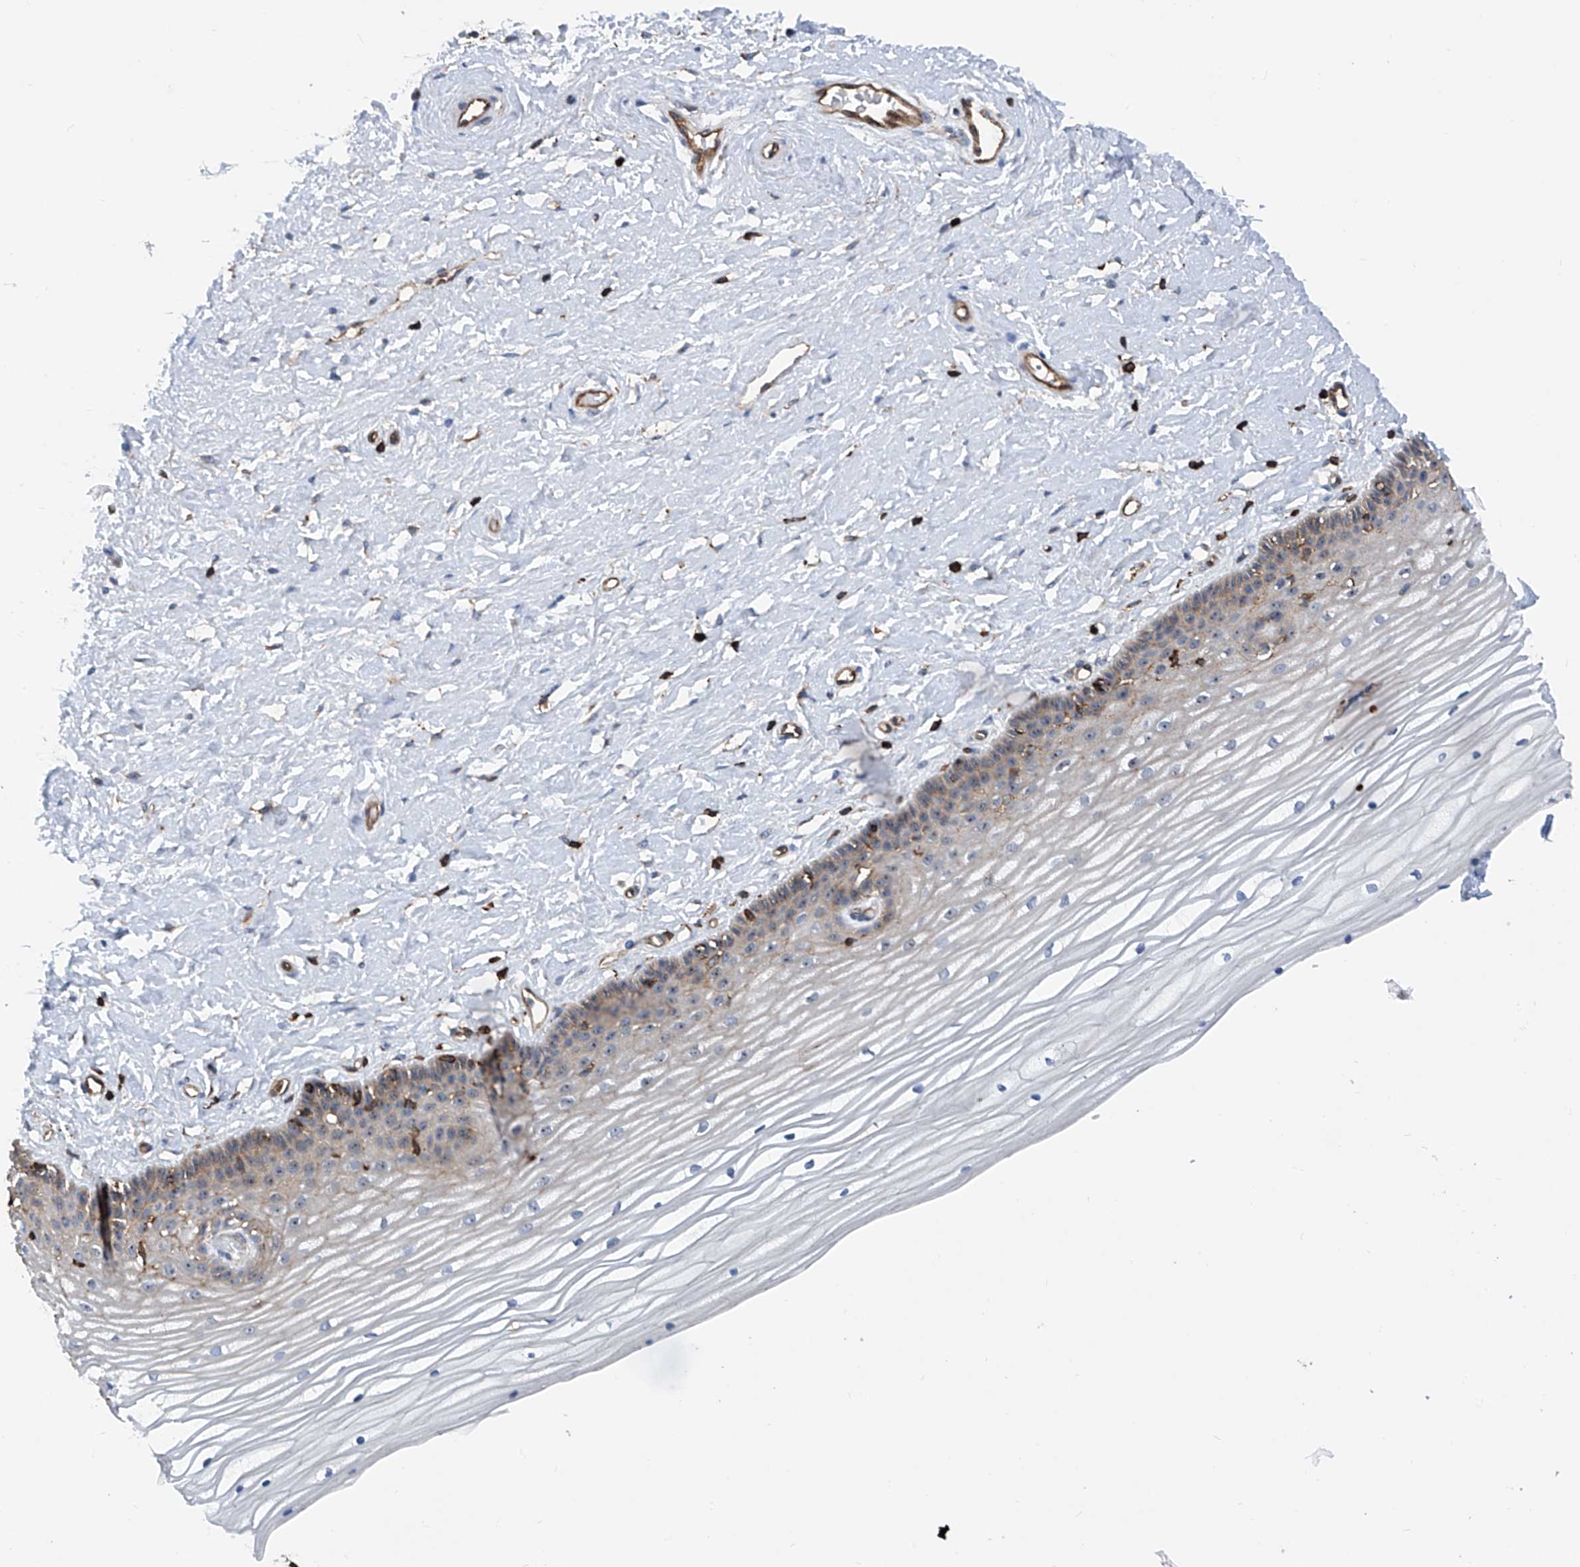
{"staining": {"intensity": "moderate", "quantity": "<25%", "location": "cytoplasmic/membranous,nuclear"}, "tissue": "vagina", "cell_type": "Squamous epithelial cells", "image_type": "normal", "snomed": [{"axis": "morphology", "description": "Normal tissue, NOS"}, {"axis": "topography", "description": "Vagina"}, {"axis": "topography", "description": "Cervix"}], "caption": "Protein analysis of benign vagina reveals moderate cytoplasmic/membranous,nuclear staining in approximately <25% of squamous epithelial cells.", "gene": "ZNF484", "patient": {"sex": "female", "age": 40}}